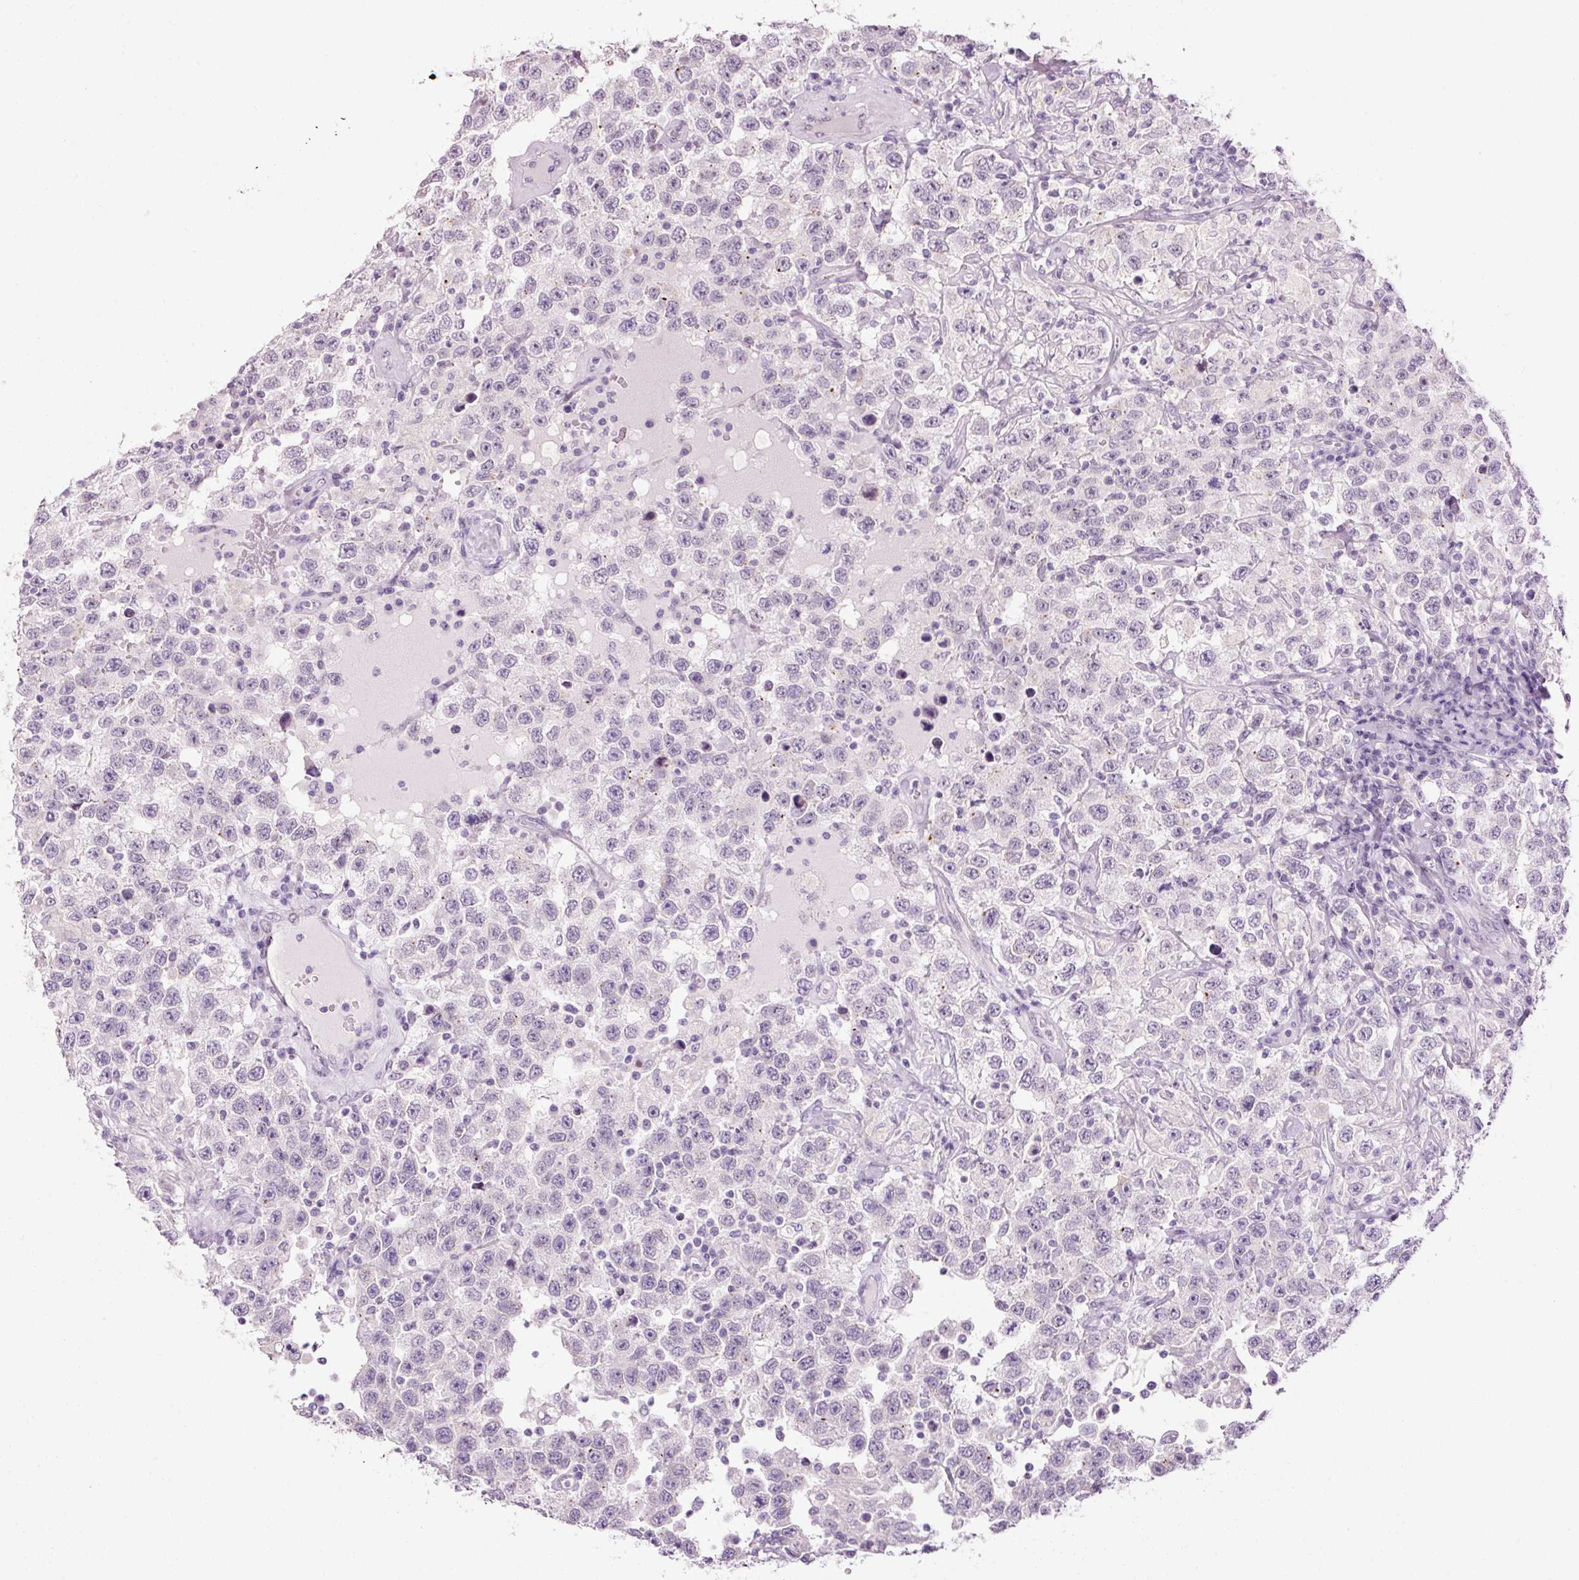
{"staining": {"intensity": "negative", "quantity": "none", "location": "none"}, "tissue": "testis cancer", "cell_type": "Tumor cells", "image_type": "cancer", "snomed": [{"axis": "morphology", "description": "Seminoma, NOS"}, {"axis": "topography", "description": "Testis"}], "caption": "High magnification brightfield microscopy of testis cancer (seminoma) stained with DAB (brown) and counterstained with hematoxylin (blue): tumor cells show no significant positivity.", "gene": "ANKRD20A1", "patient": {"sex": "male", "age": 41}}